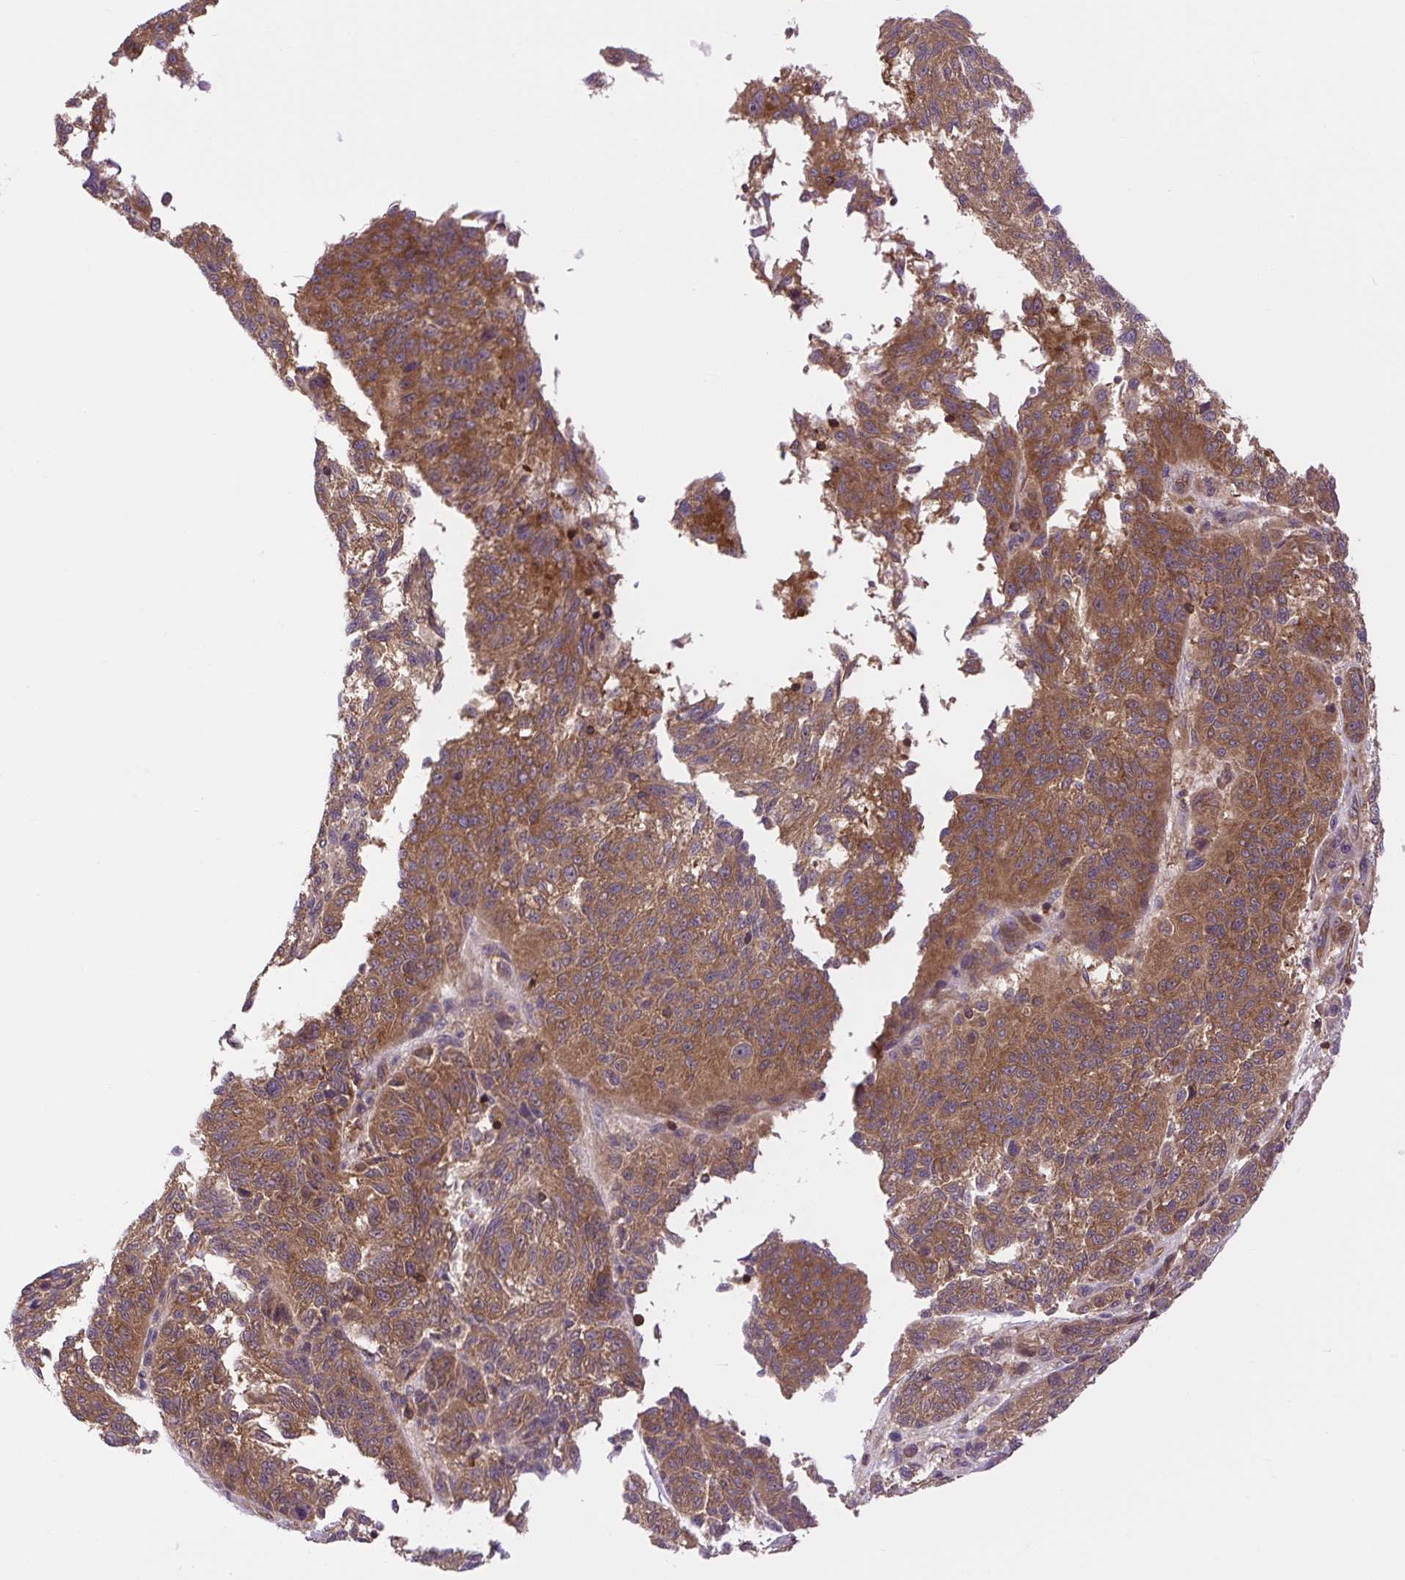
{"staining": {"intensity": "strong", "quantity": ">75%", "location": "cytoplasmic/membranous"}, "tissue": "melanoma", "cell_type": "Tumor cells", "image_type": "cancer", "snomed": [{"axis": "morphology", "description": "Malignant melanoma, NOS"}, {"axis": "topography", "description": "Skin"}], "caption": "Tumor cells show strong cytoplasmic/membranous positivity in approximately >75% of cells in malignant melanoma.", "gene": "PLCG1", "patient": {"sex": "male", "age": 53}}